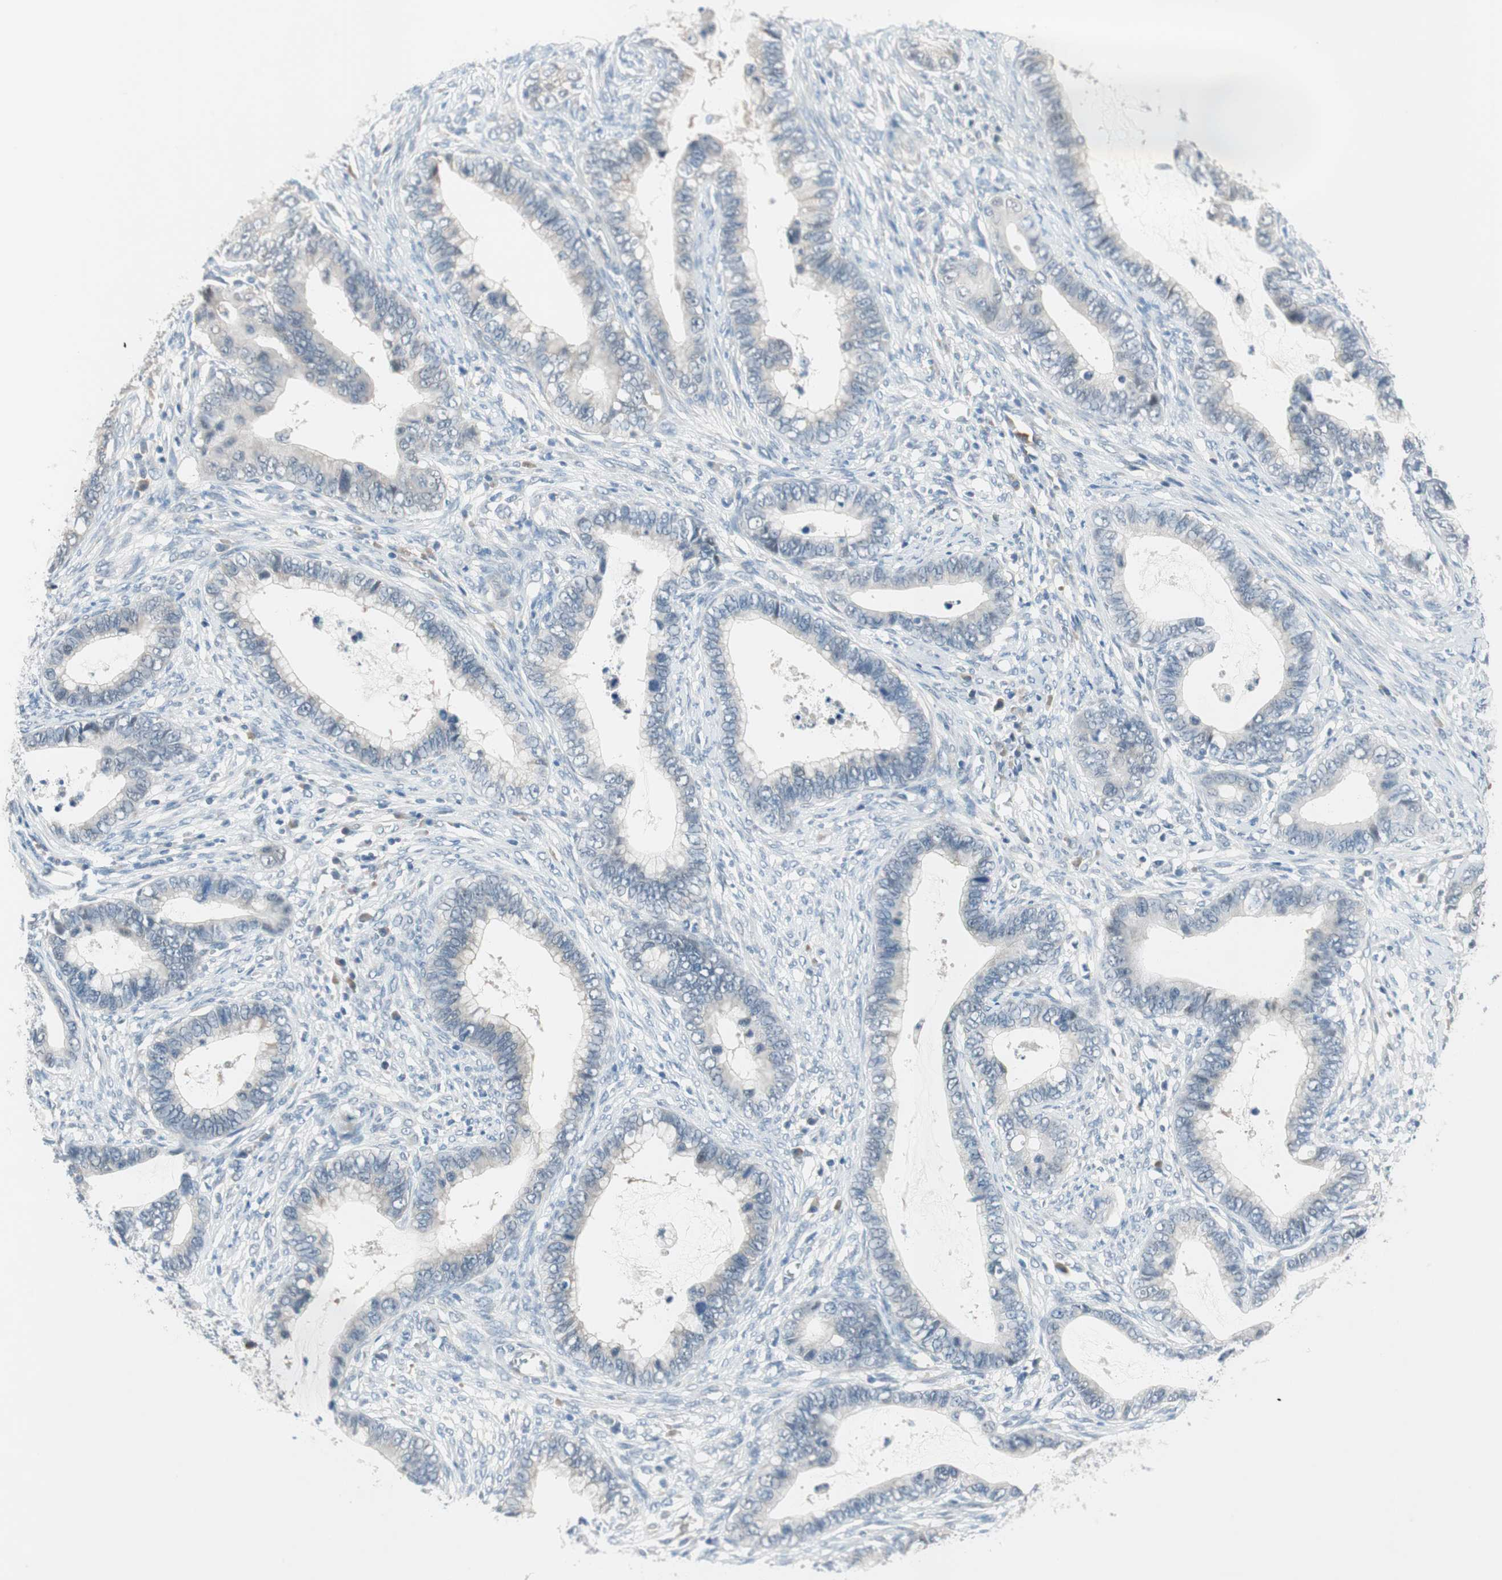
{"staining": {"intensity": "negative", "quantity": "none", "location": "none"}, "tissue": "cervical cancer", "cell_type": "Tumor cells", "image_type": "cancer", "snomed": [{"axis": "morphology", "description": "Adenocarcinoma, NOS"}, {"axis": "topography", "description": "Cervix"}], "caption": "A high-resolution micrograph shows immunohistochemistry (IHC) staining of cervical cancer, which displays no significant positivity in tumor cells.", "gene": "GRHL1", "patient": {"sex": "female", "age": 44}}